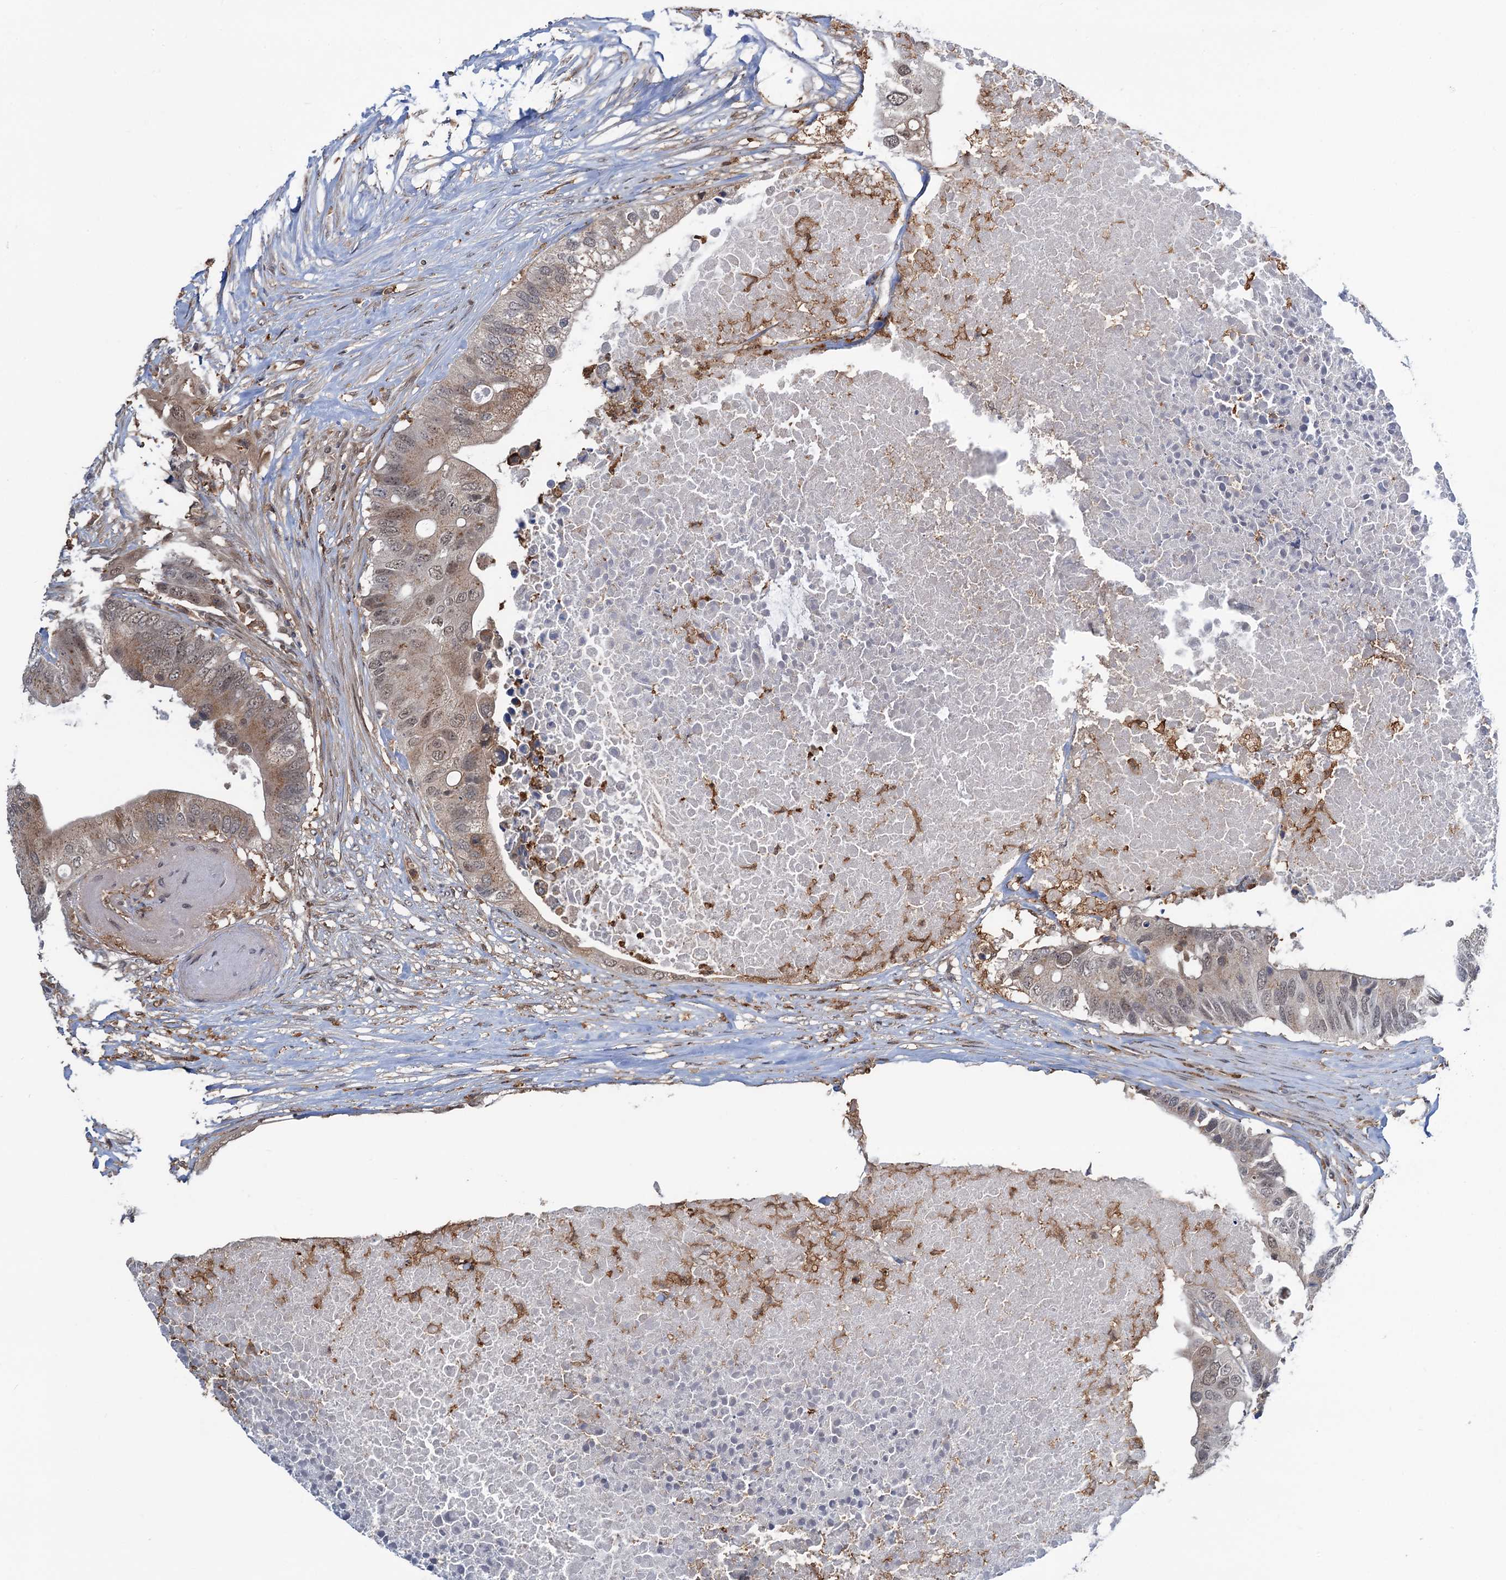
{"staining": {"intensity": "weak", "quantity": ">75%", "location": "cytoplasmic/membranous,nuclear"}, "tissue": "colorectal cancer", "cell_type": "Tumor cells", "image_type": "cancer", "snomed": [{"axis": "morphology", "description": "Adenocarcinoma, NOS"}, {"axis": "topography", "description": "Colon"}], "caption": "Tumor cells exhibit low levels of weak cytoplasmic/membranous and nuclear positivity in about >75% of cells in human adenocarcinoma (colorectal).", "gene": "ZNF609", "patient": {"sex": "male", "age": 71}}